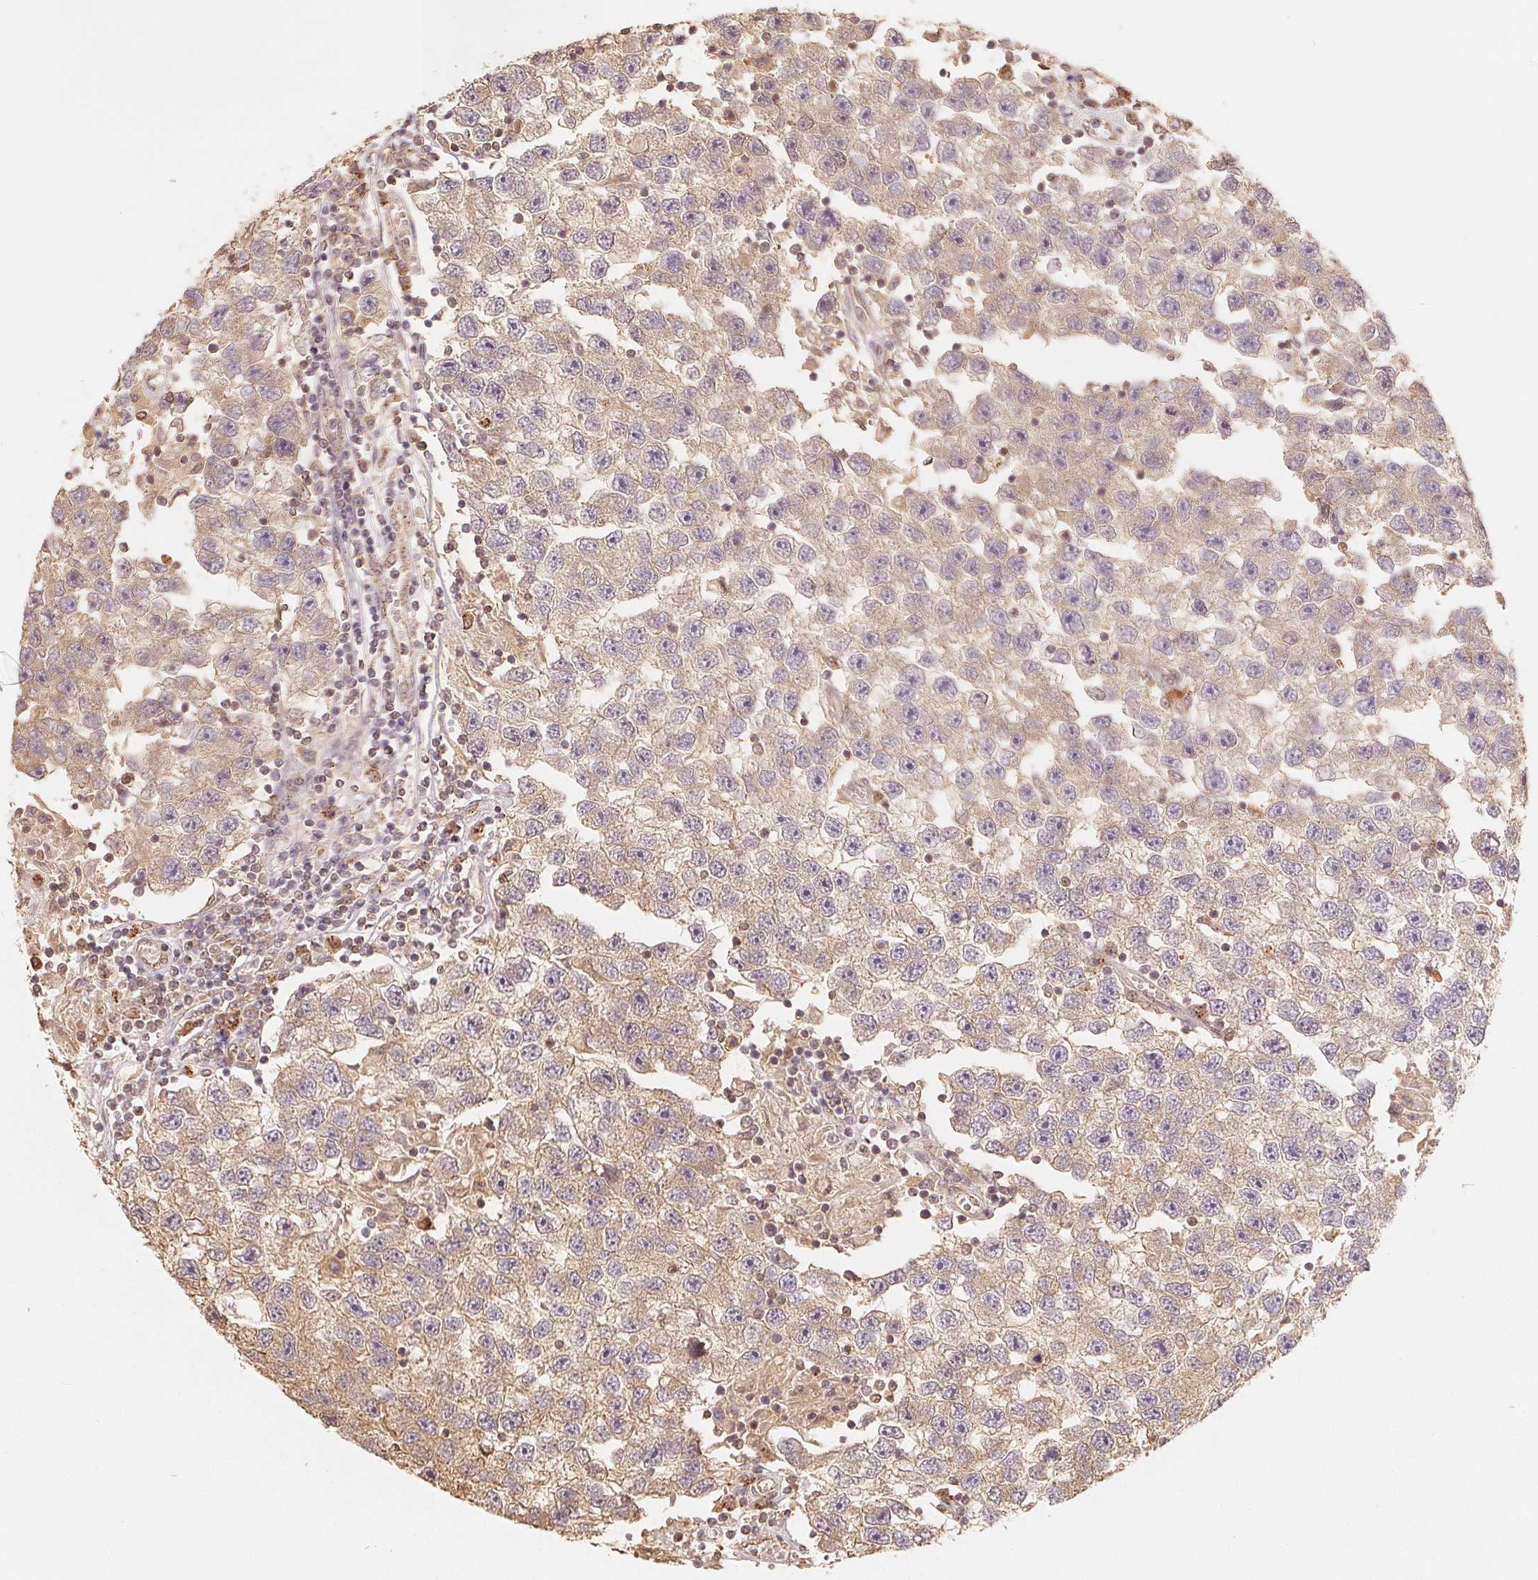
{"staining": {"intensity": "weak", "quantity": ">75%", "location": "cytoplasmic/membranous"}, "tissue": "testis cancer", "cell_type": "Tumor cells", "image_type": "cancer", "snomed": [{"axis": "morphology", "description": "Seminoma, NOS"}, {"axis": "topography", "description": "Testis"}], "caption": "The histopathology image reveals a brown stain indicating the presence of a protein in the cytoplasmic/membranous of tumor cells in testis cancer (seminoma).", "gene": "GUSB", "patient": {"sex": "male", "age": 26}}